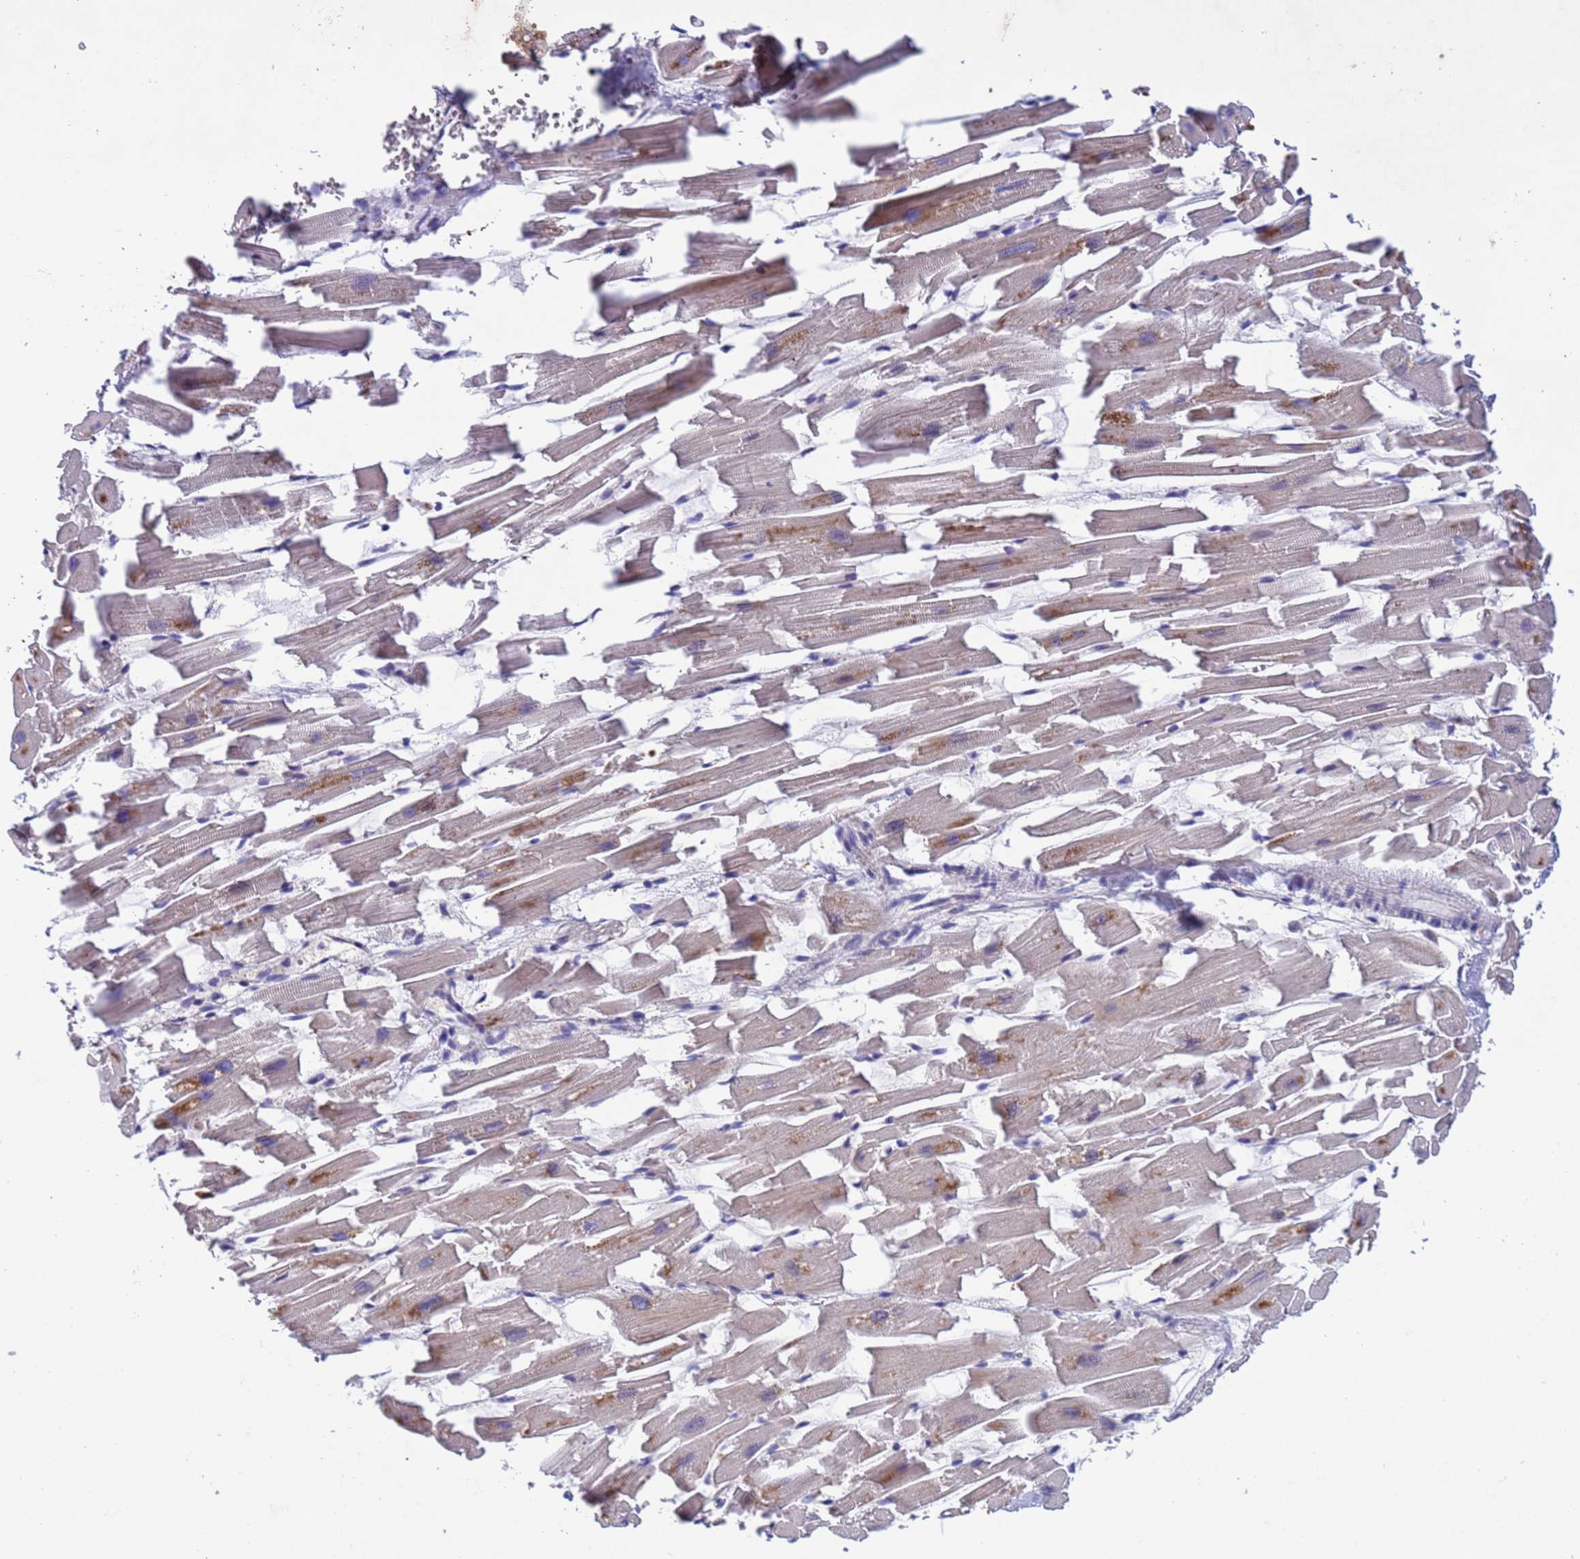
{"staining": {"intensity": "strong", "quantity": "25%-75%", "location": "cytoplasmic/membranous"}, "tissue": "heart muscle", "cell_type": "Cardiomyocytes", "image_type": "normal", "snomed": [{"axis": "morphology", "description": "Normal tissue, NOS"}, {"axis": "topography", "description": "Heart"}], "caption": "Immunohistochemical staining of benign heart muscle demonstrates 25%-75% levels of strong cytoplasmic/membranous protein staining in about 25%-75% of cardiomyocytes. (Brightfield microscopy of DAB IHC at high magnification).", "gene": "PARP16", "patient": {"sex": "female", "age": 64}}